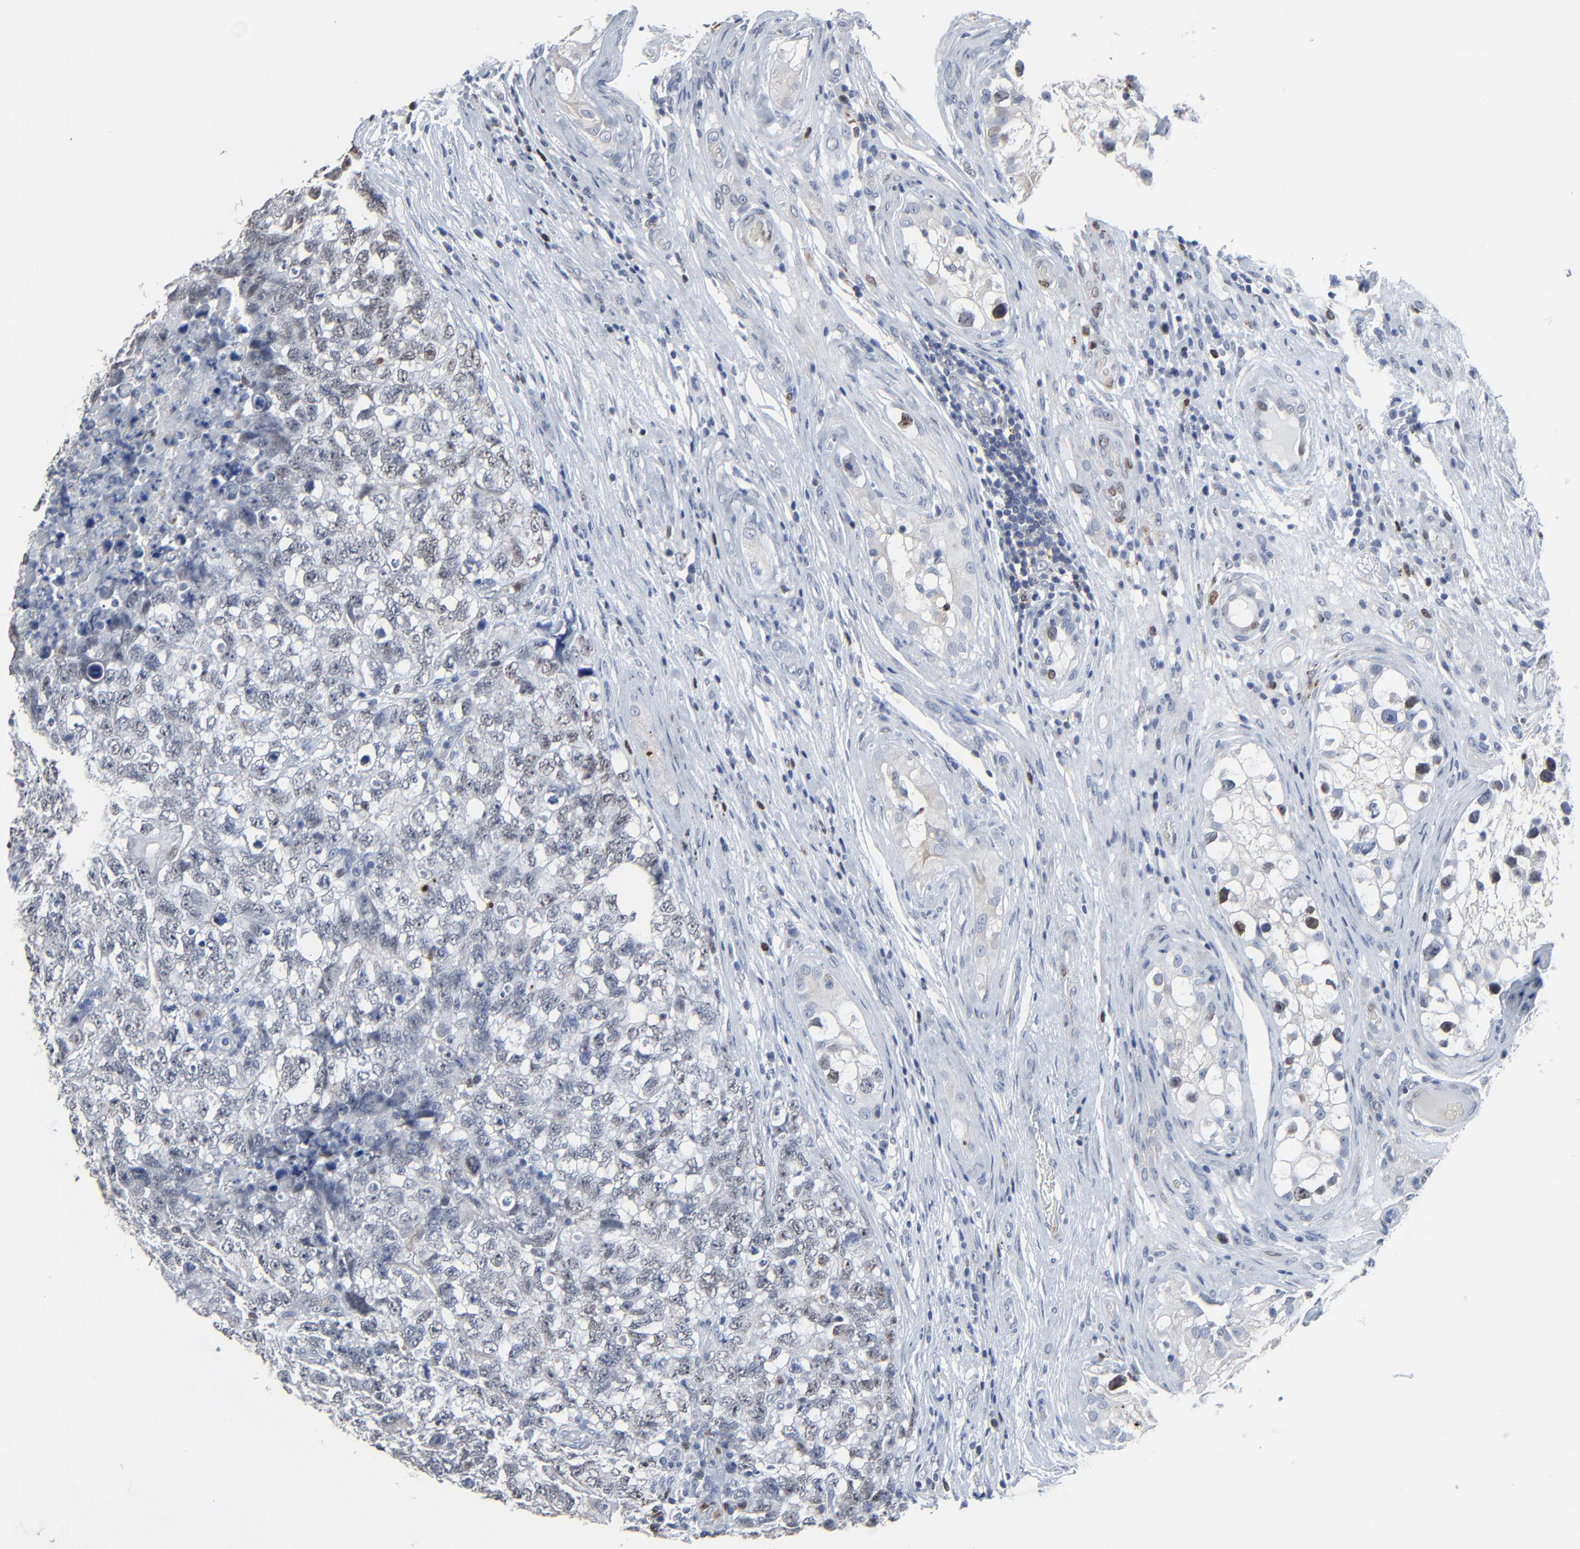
{"staining": {"intensity": "weak", "quantity": "<25%", "location": "nuclear"}, "tissue": "testis cancer", "cell_type": "Tumor cells", "image_type": "cancer", "snomed": [{"axis": "morphology", "description": "Carcinoma, Embryonal, NOS"}, {"axis": "topography", "description": "Testis"}], "caption": "Testis cancer stained for a protein using immunohistochemistry (IHC) reveals no staining tumor cells.", "gene": "BIRC3", "patient": {"sex": "male", "age": 31}}